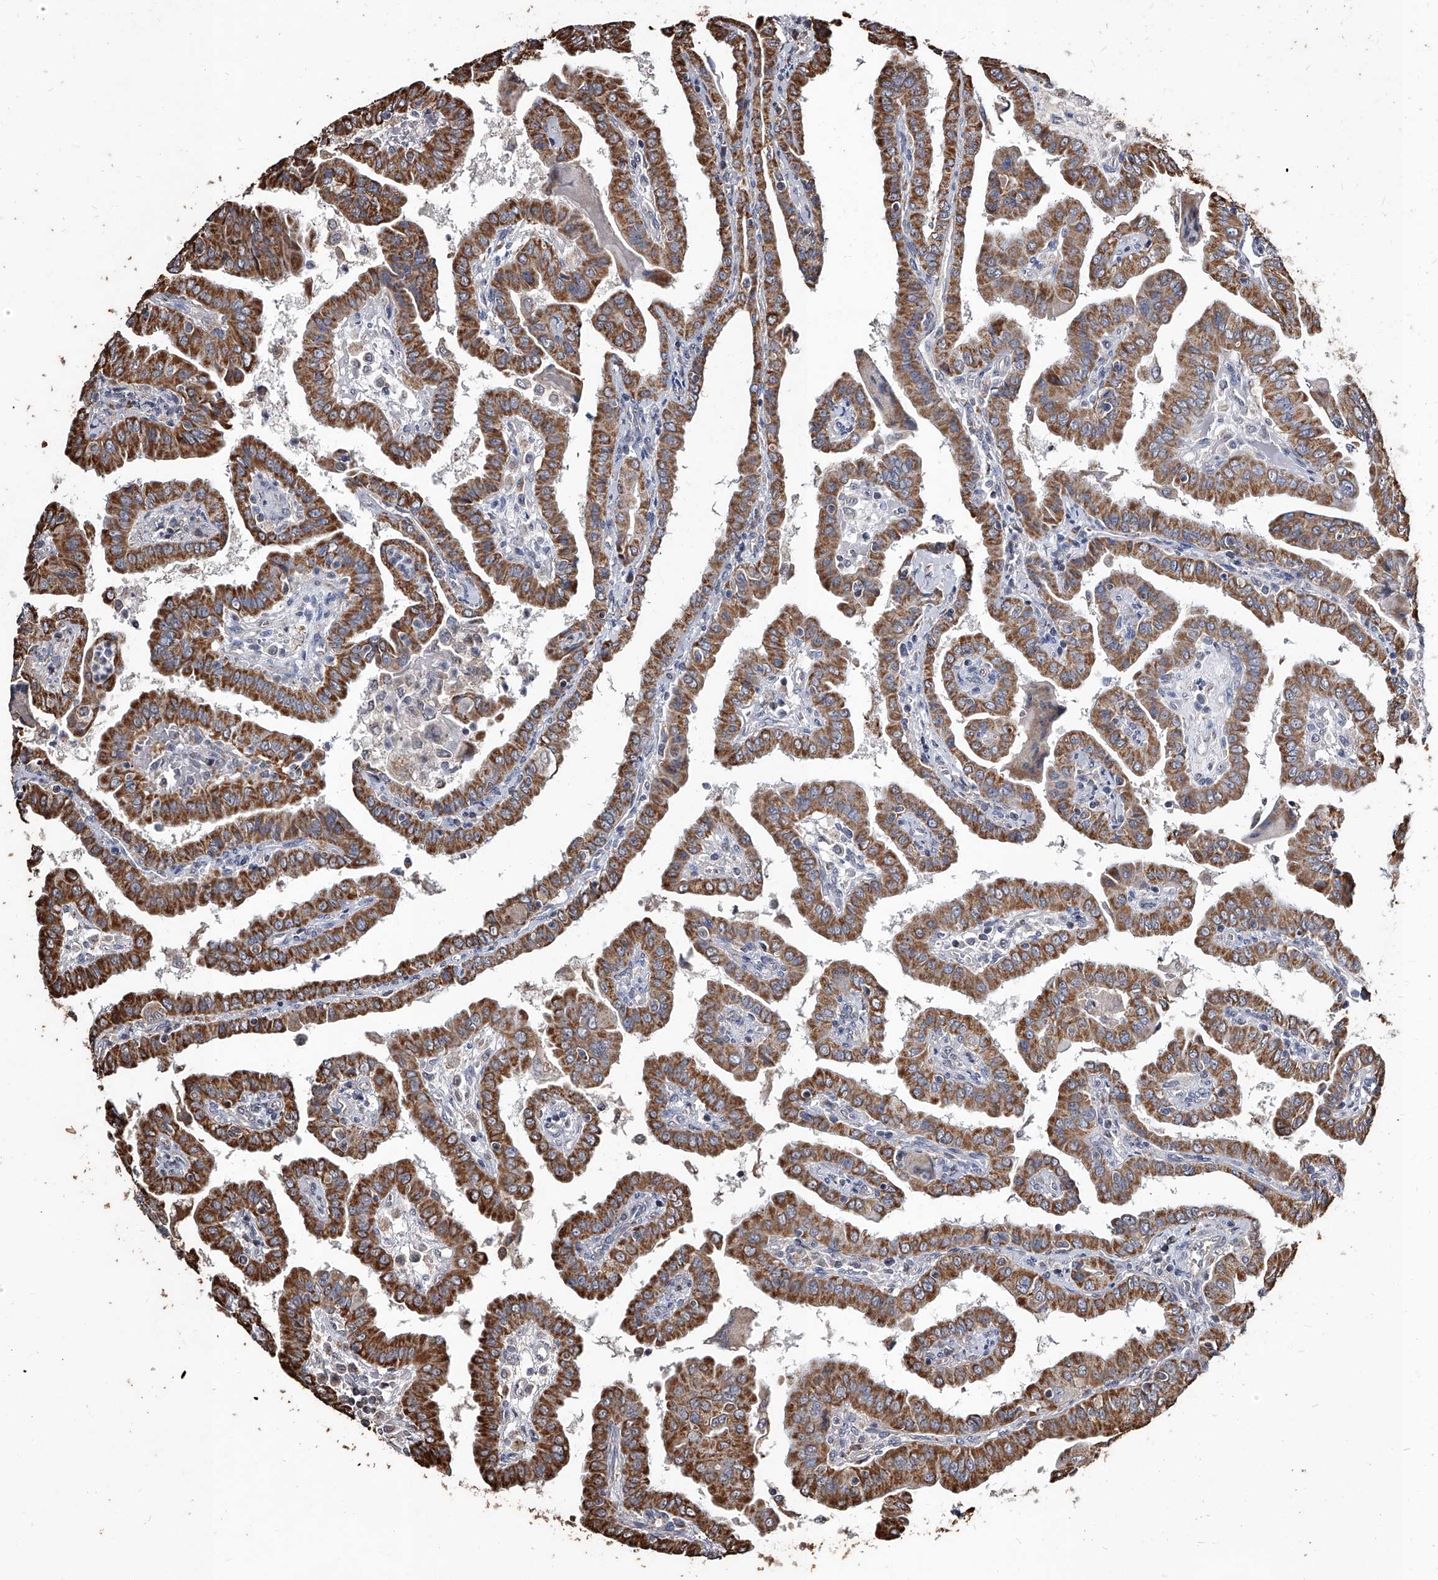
{"staining": {"intensity": "strong", "quantity": ">75%", "location": "cytoplasmic/membranous"}, "tissue": "thyroid cancer", "cell_type": "Tumor cells", "image_type": "cancer", "snomed": [{"axis": "morphology", "description": "Papillary adenocarcinoma, NOS"}, {"axis": "topography", "description": "Thyroid gland"}], "caption": "Strong cytoplasmic/membranous positivity is seen in about >75% of tumor cells in thyroid papillary adenocarcinoma.", "gene": "GPR183", "patient": {"sex": "male", "age": 33}}